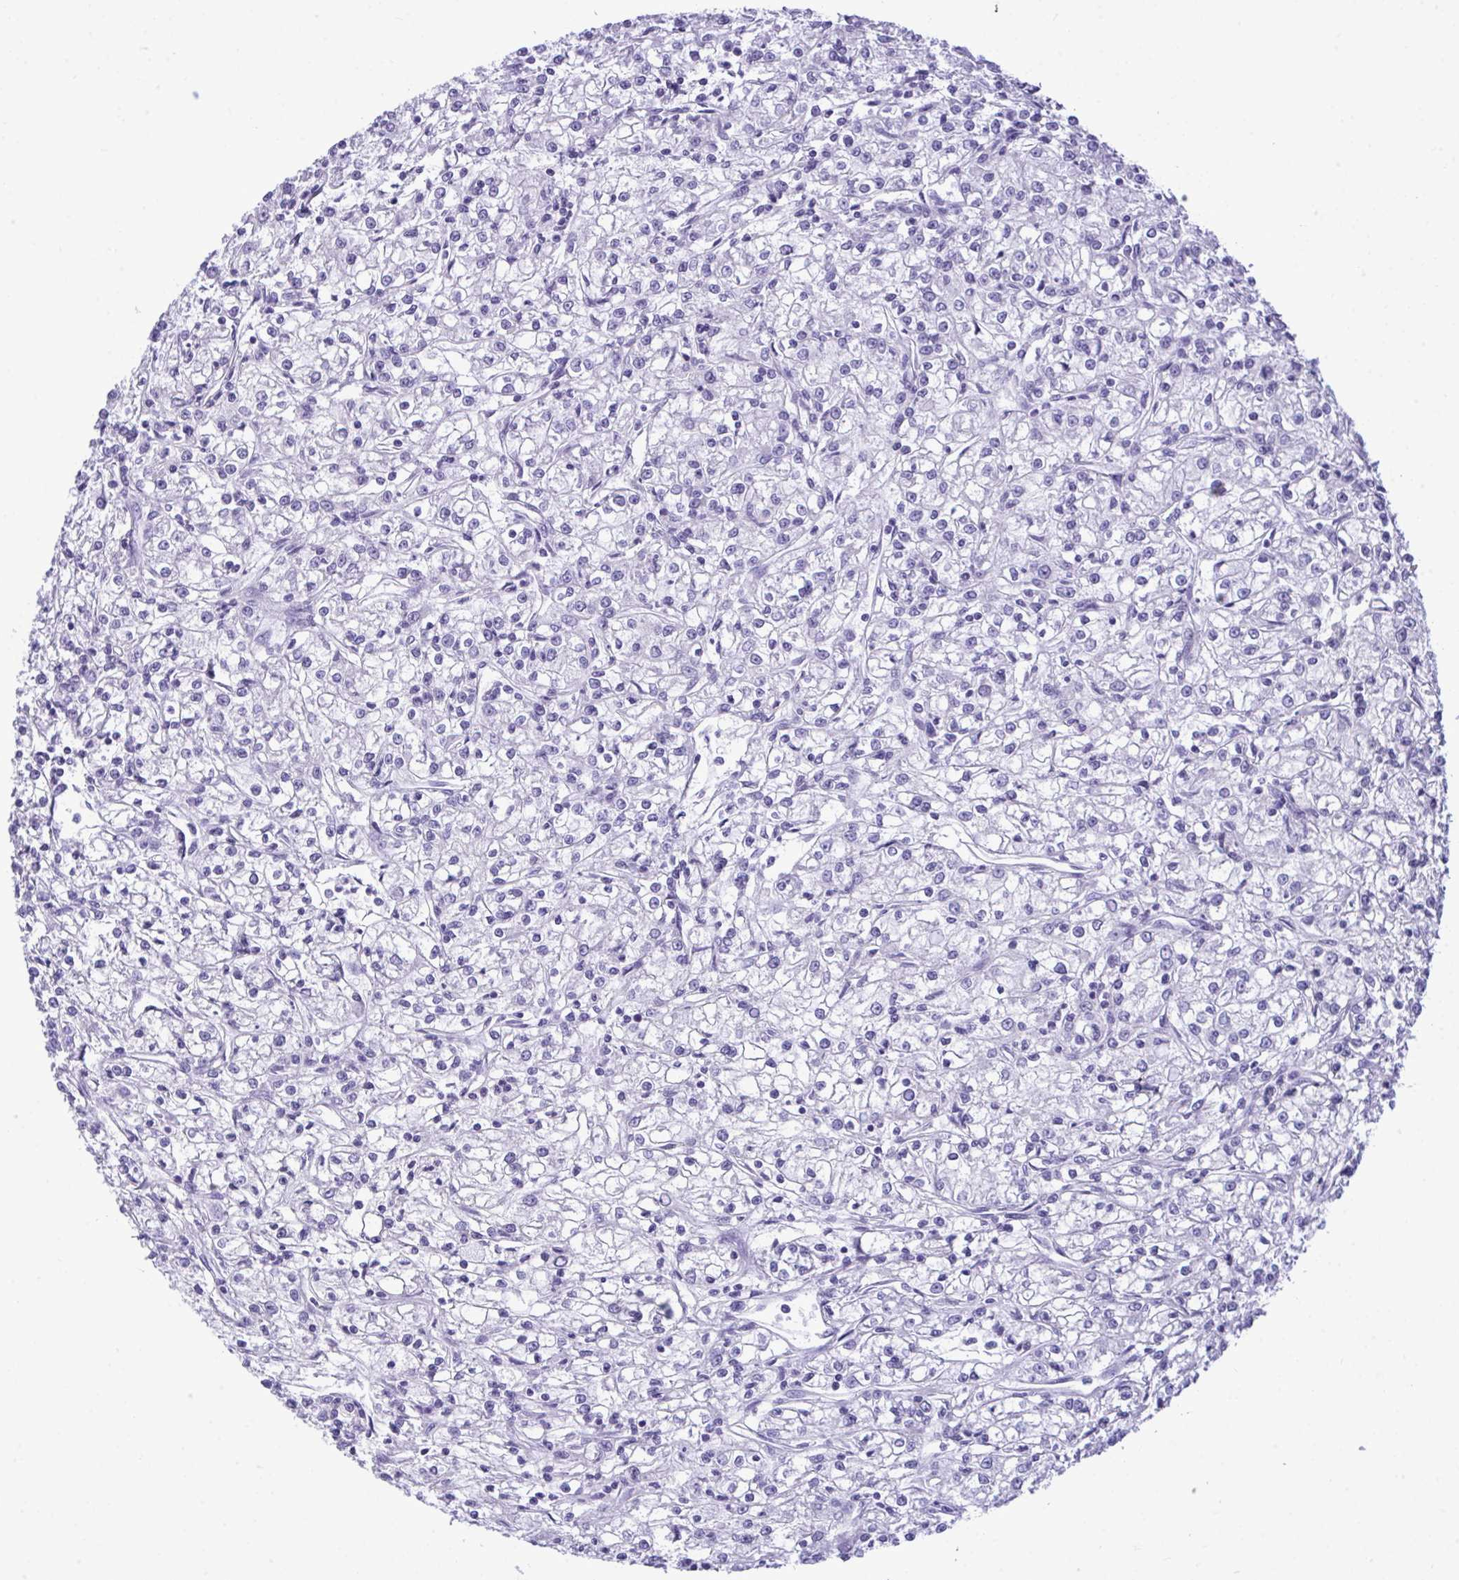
{"staining": {"intensity": "negative", "quantity": "none", "location": "none"}, "tissue": "renal cancer", "cell_type": "Tumor cells", "image_type": "cancer", "snomed": [{"axis": "morphology", "description": "Adenocarcinoma, NOS"}, {"axis": "topography", "description": "Kidney"}], "caption": "This is an IHC photomicrograph of adenocarcinoma (renal). There is no staining in tumor cells.", "gene": "PRM2", "patient": {"sex": "female", "age": 59}}